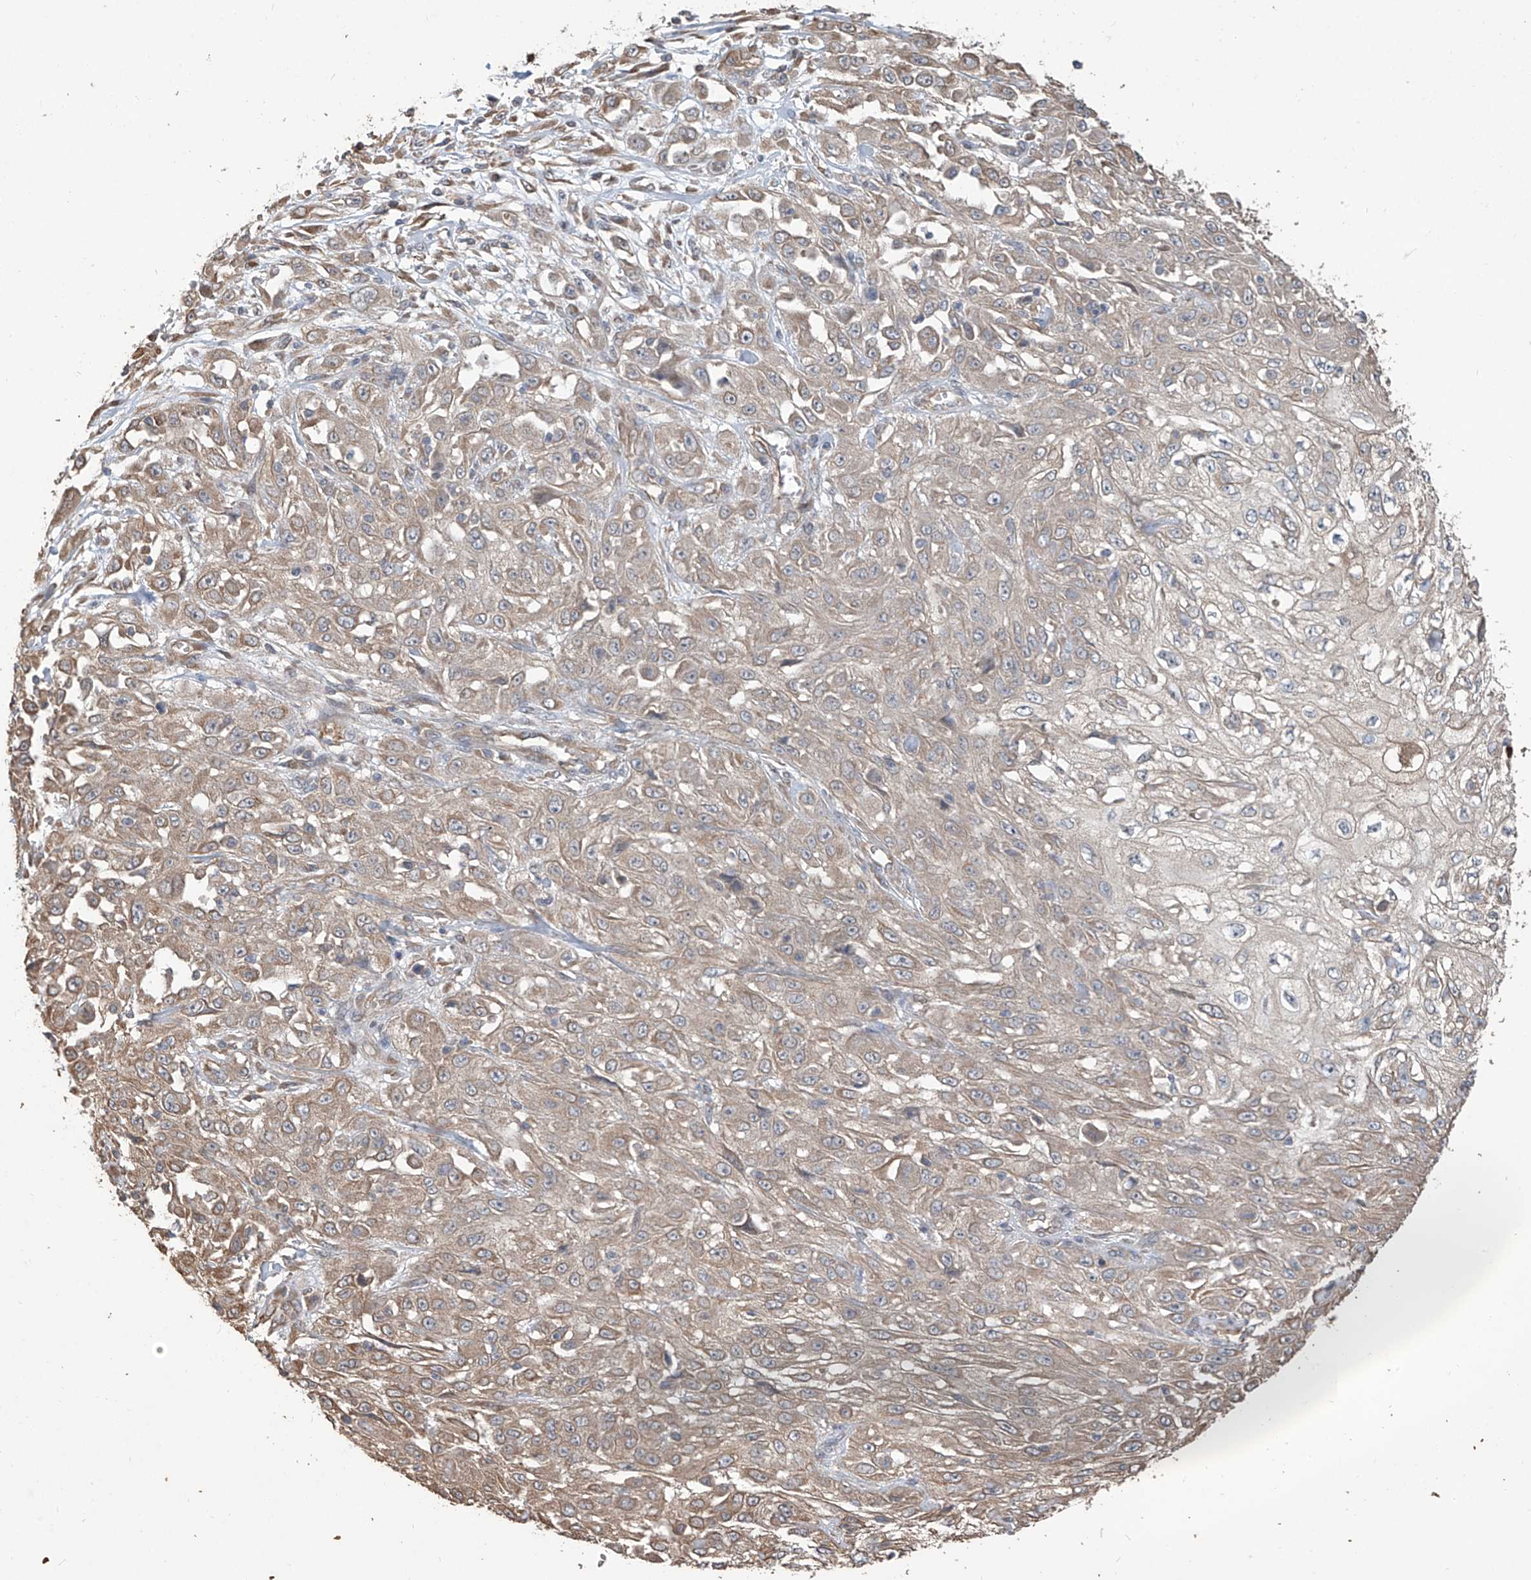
{"staining": {"intensity": "moderate", "quantity": "25%-75%", "location": "cytoplasmic/membranous"}, "tissue": "skin cancer", "cell_type": "Tumor cells", "image_type": "cancer", "snomed": [{"axis": "morphology", "description": "Squamous cell carcinoma, NOS"}, {"axis": "morphology", "description": "Squamous cell carcinoma, metastatic, NOS"}, {"axis": "topography", "description": "Skin"}, {"axis": "topography", "description": "Lymph node"}], "caption": "An immunohistochemistry (IHC) photomicrograph of tumor tissue is shown. Protein staining in brown highlights moderate cytoplasmic/membranous positivity in skin cancer within tumor cells.", "gene": "AGBL5", "patient": {"sex": "male", "age": 75}}